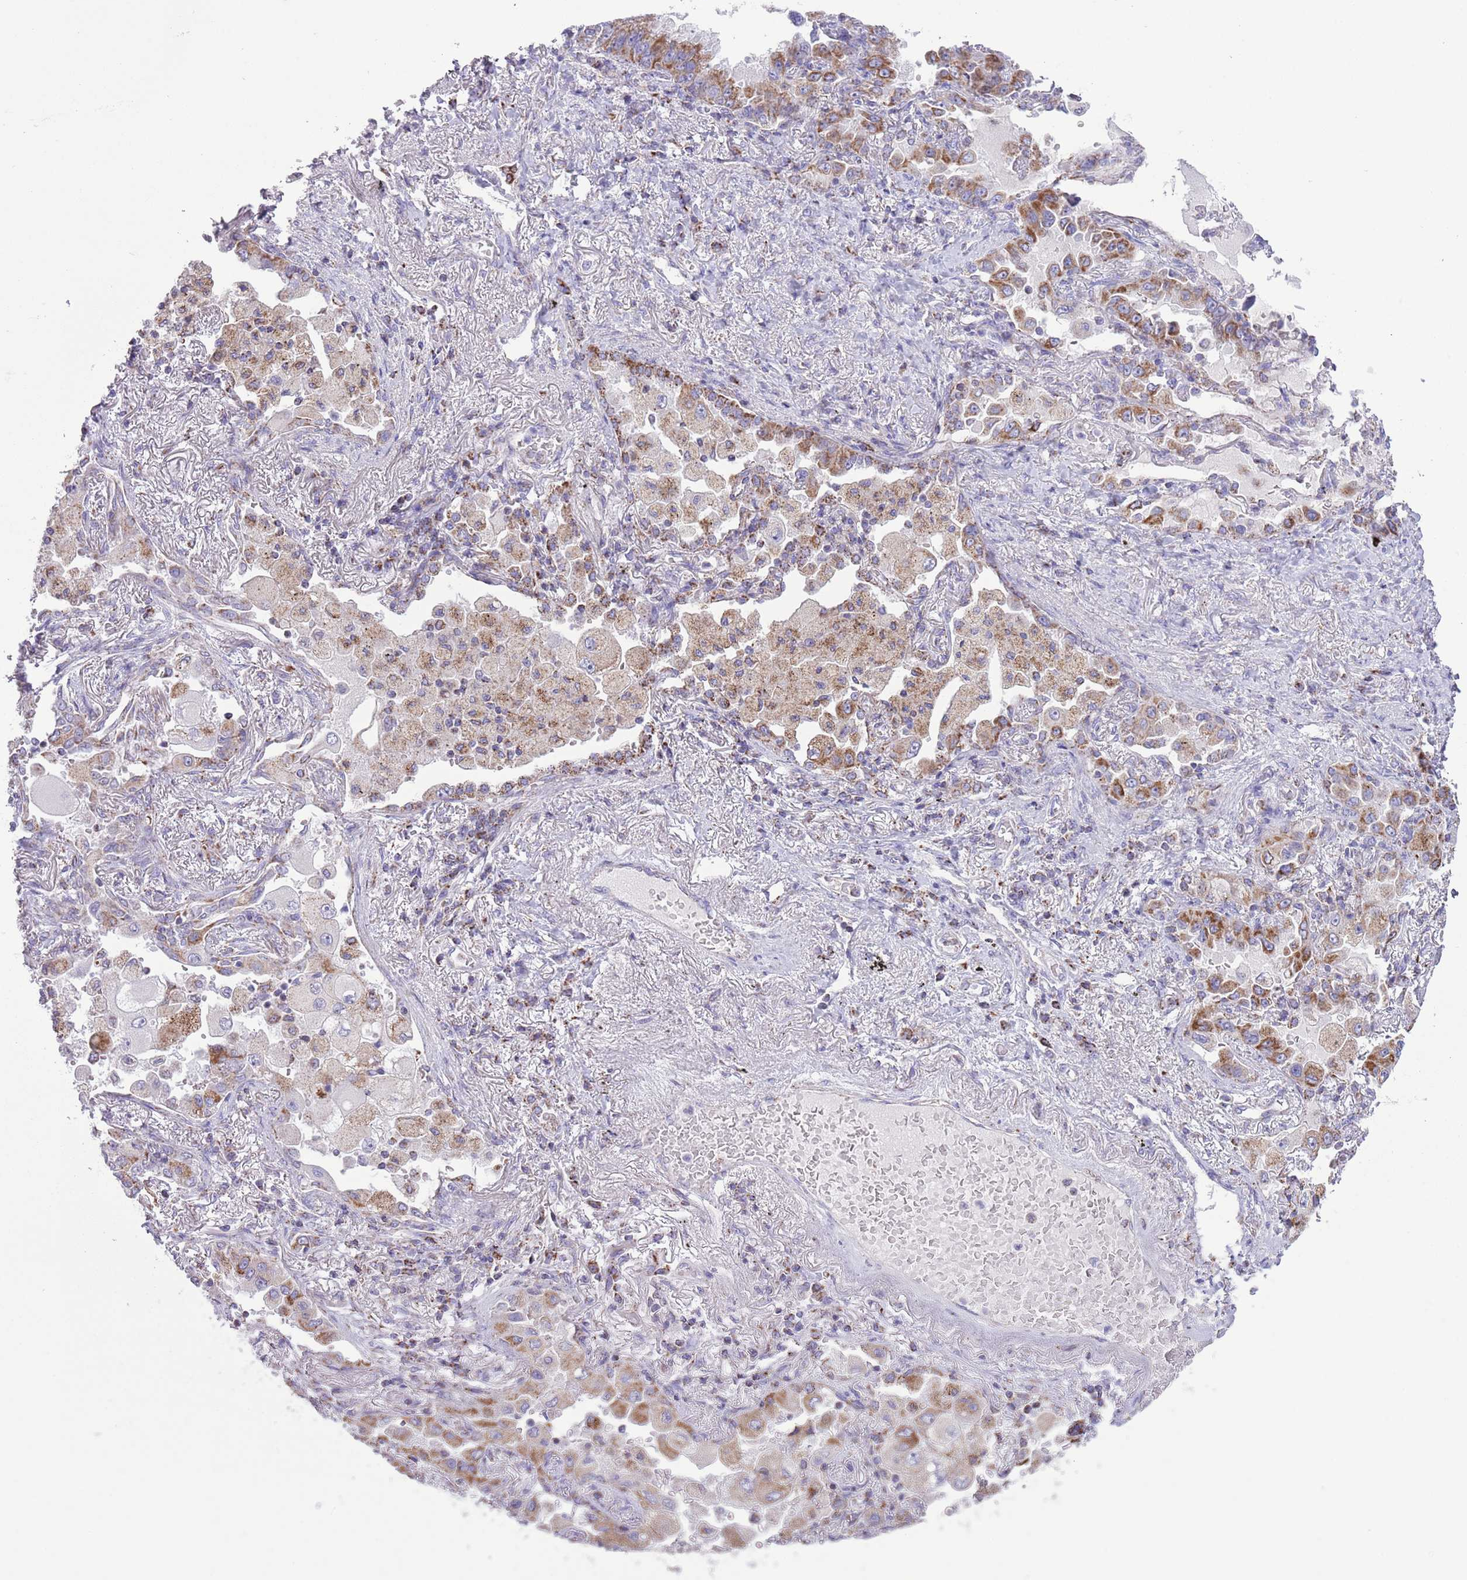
{"staining": {"intensity": "moderate", "quantity": ">75%", "location": "cytoplasmic/membranous"}, "tissue": "lung cancer", "cell_type": "Tumor cells", "image_type": "cancer", "snomed": [{"axis": "morphology", "description": "Squamous cell carcinoma, NOS"}, {"axis": "topography", "description": "Lung"}], "caption": "Protein analysis of lung cancer (squamous cell carcinoma) tissue demonstrates moderate cytoplasmic/membranous staining in approximately >75% of tumor cells.", "gene": "ATP6V1B1", "patient": {"sex": "male", "age": 74}}